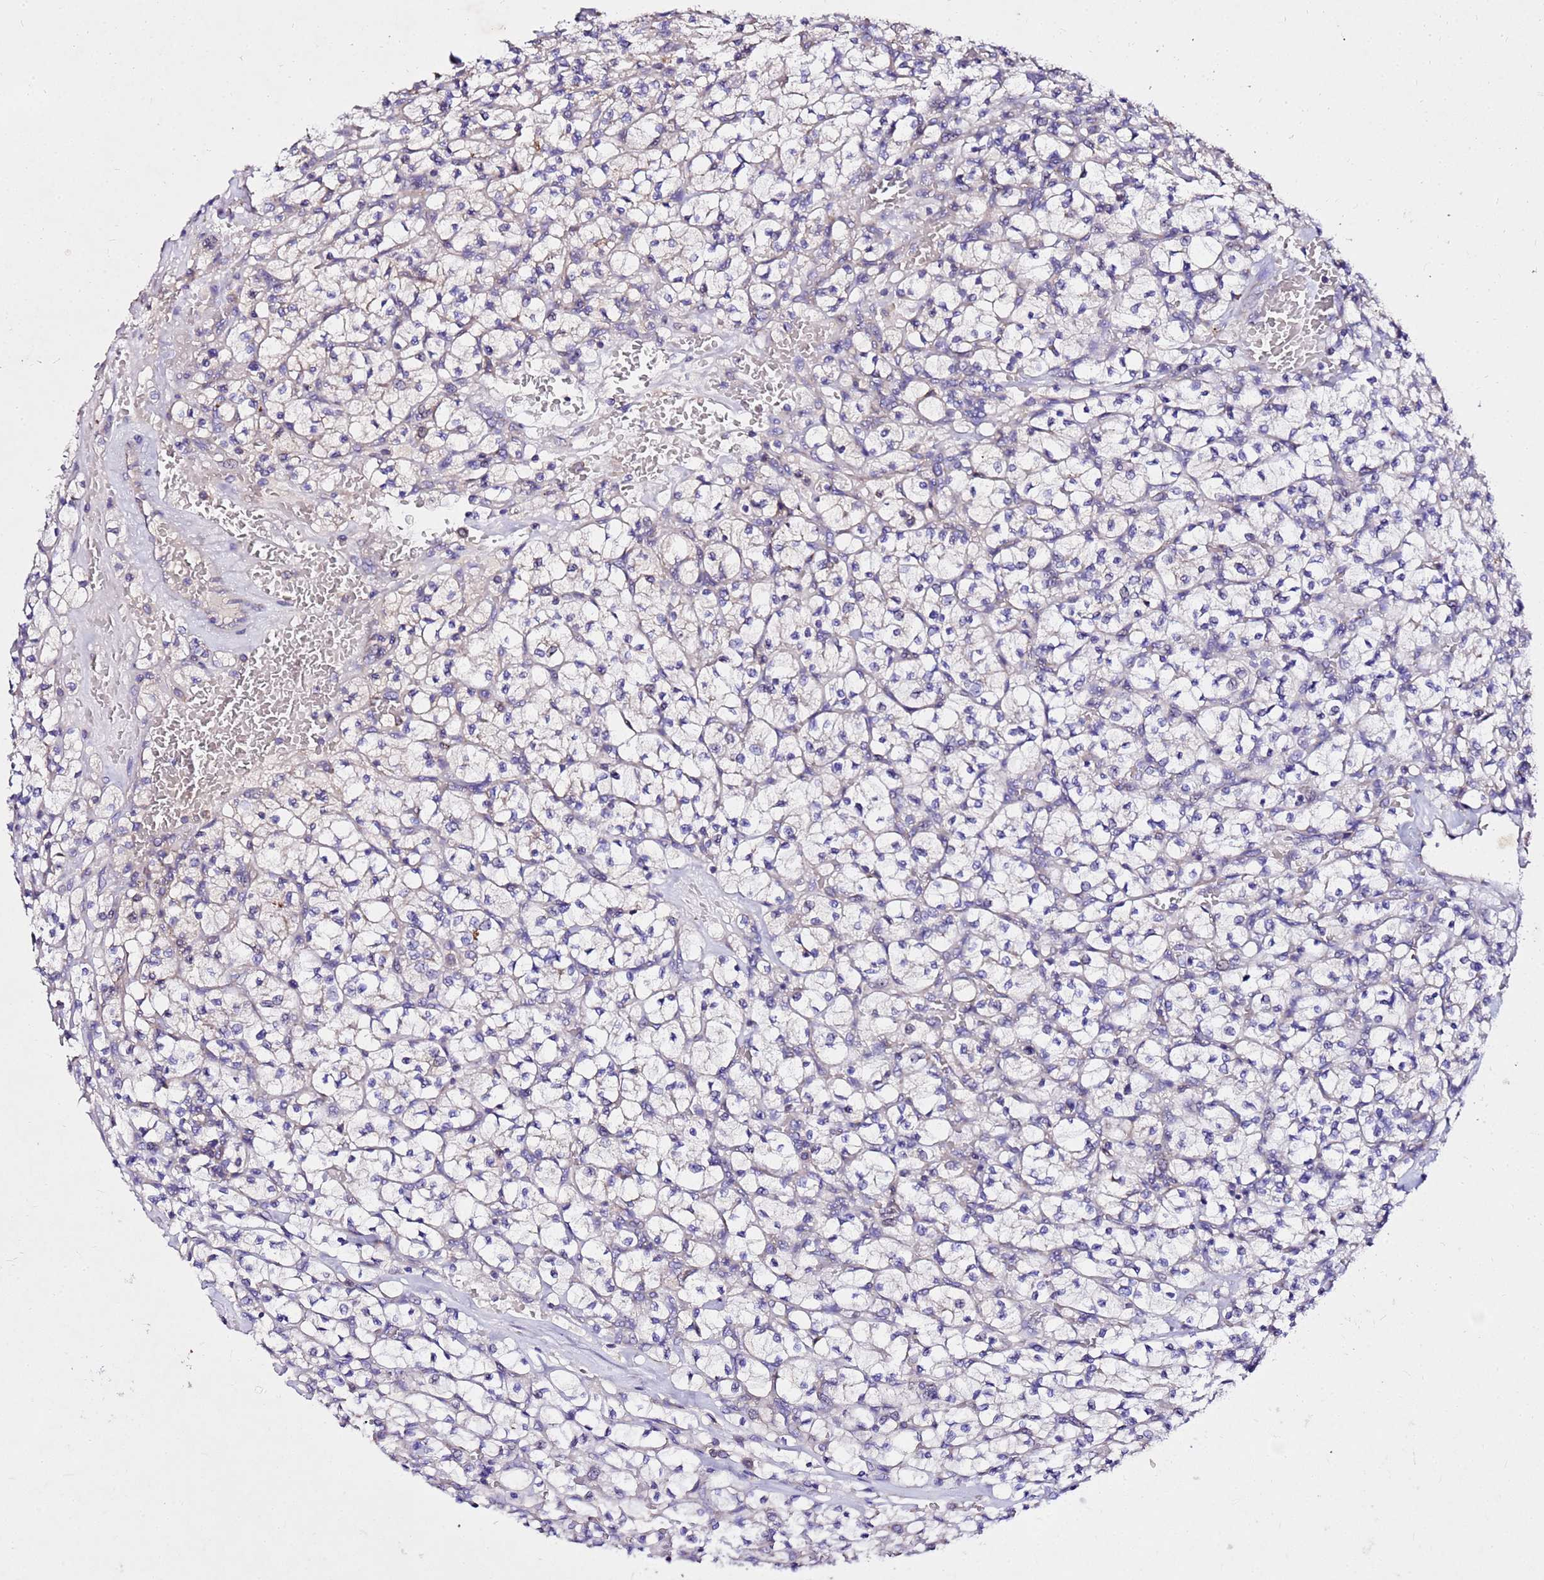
{"staining": {"intensity": "negative", "quantity": "none", "location": "none"}, "tissue": "renal cancer", "cell_type": "Tumor cells", "image_type": "cancer", "snomed": [{"axis": "morphology", "description": "Adenocarcinoma, NOS"}, {"axis": "topography", "description": "Kidney"}], "caption": "There is no significant expression in tumor cells of adenocarcinoma (renal). The staining was performed using DAB (3,3'-diaminobenzidine) to visualize the protein expression in brown, while the nuclei were stained in blue with hematoxylin (Magnification: 20x).", "gene": "COX14", "patient": {"sex": "female", "age": 64}}